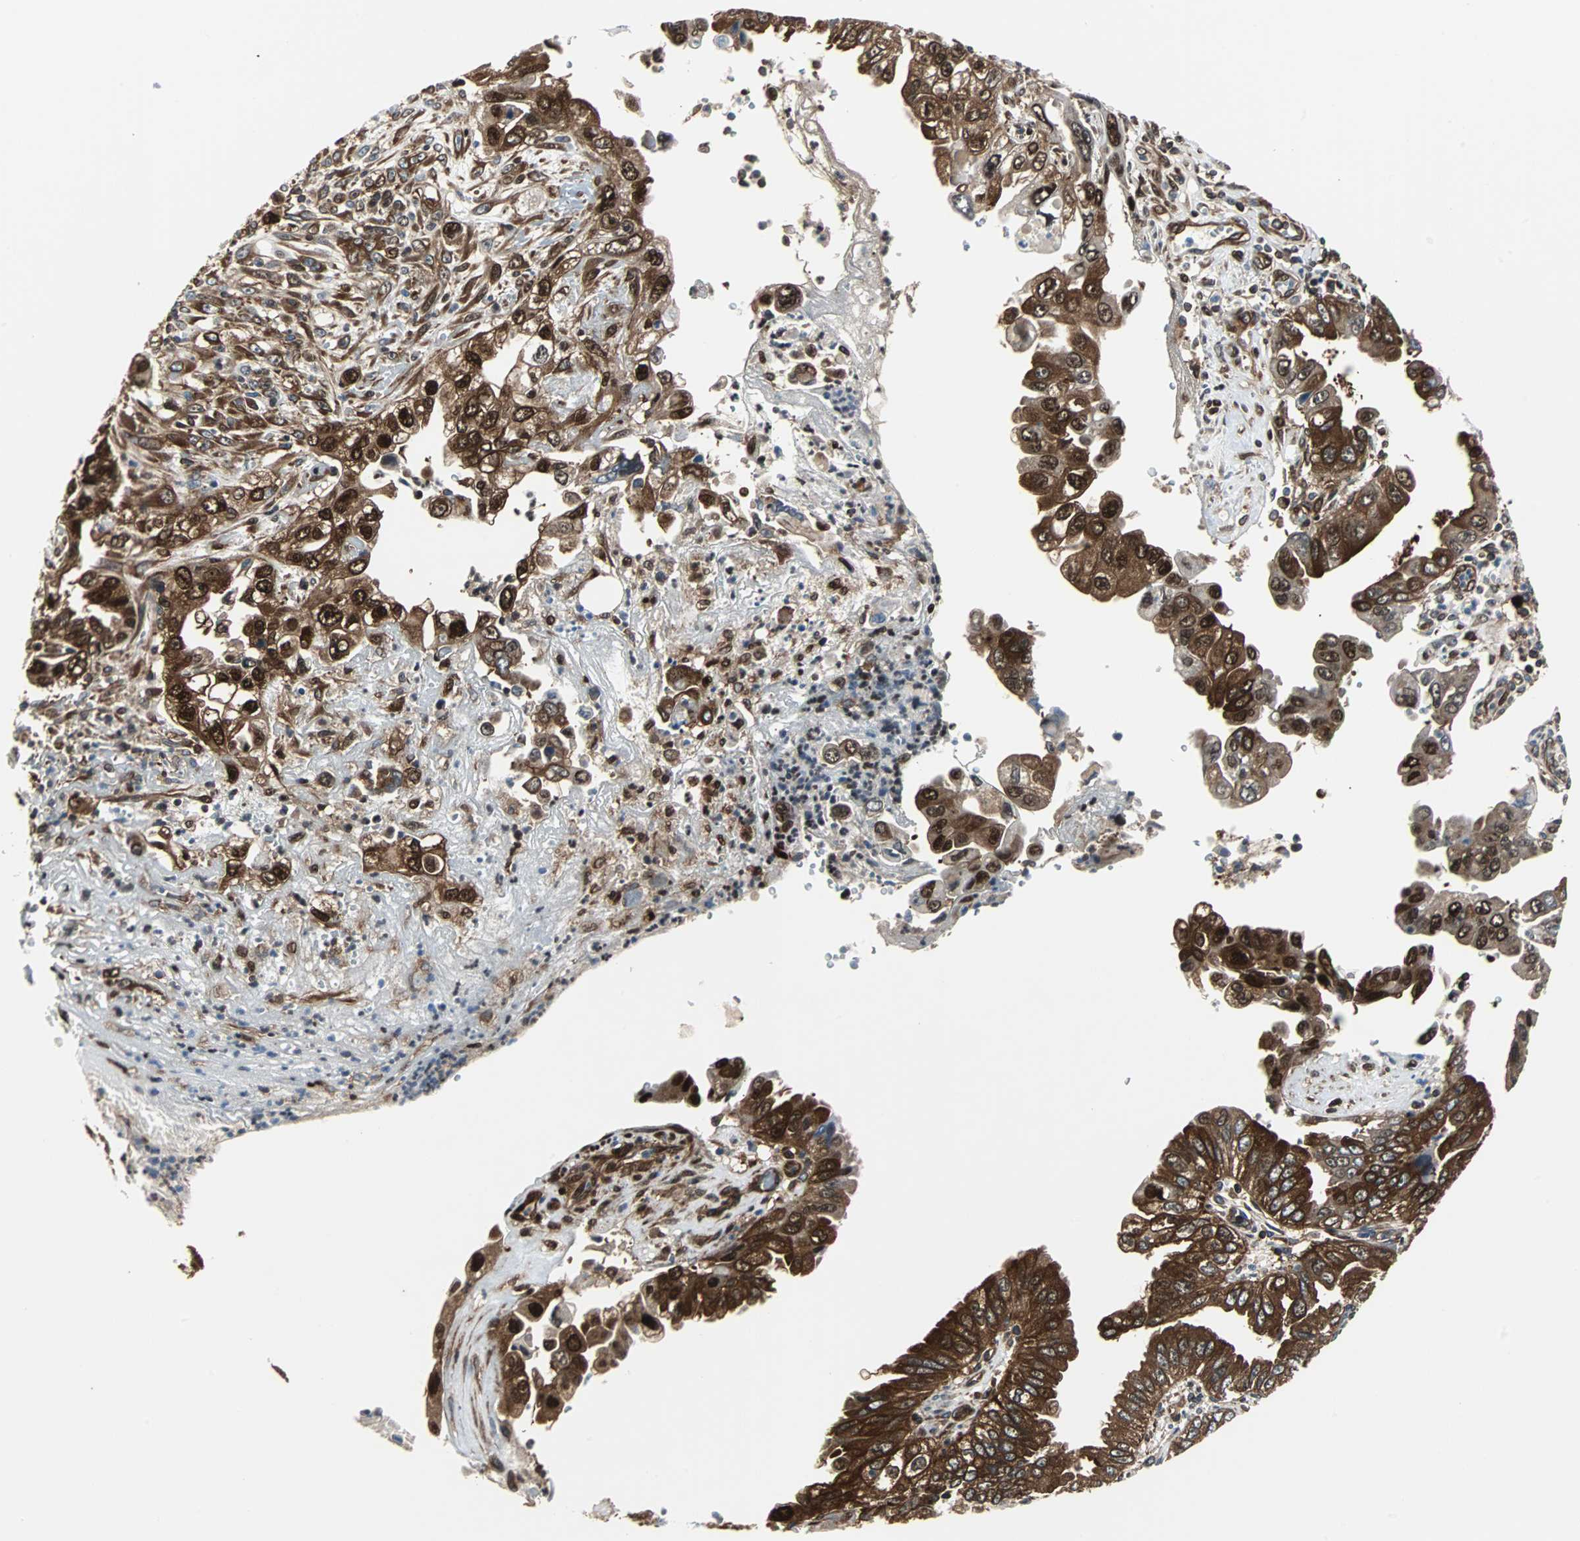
{"staining": {"intensity": "strong", "quantity": ">75%", "location": "cytoplasmic/membranous,nuclear"}, "tissue": "pancreatic cancer", "cell_type": "Tumor cells", "image_type": "cancer", "snomed": [{"axis": "morphology", "description": "Normal tissue, NOS"}, {"axis": "topography", "description": "Lymph node"}], "caption": "There is high levels of strong cytoplasmic/membranous and nuclear expression in tumor cells of pancreatic cancer, as demonstrated by immunohistochemical staining (brown color).", "gene": "RELA", "patient": {"sex": "male", "age": 50}}